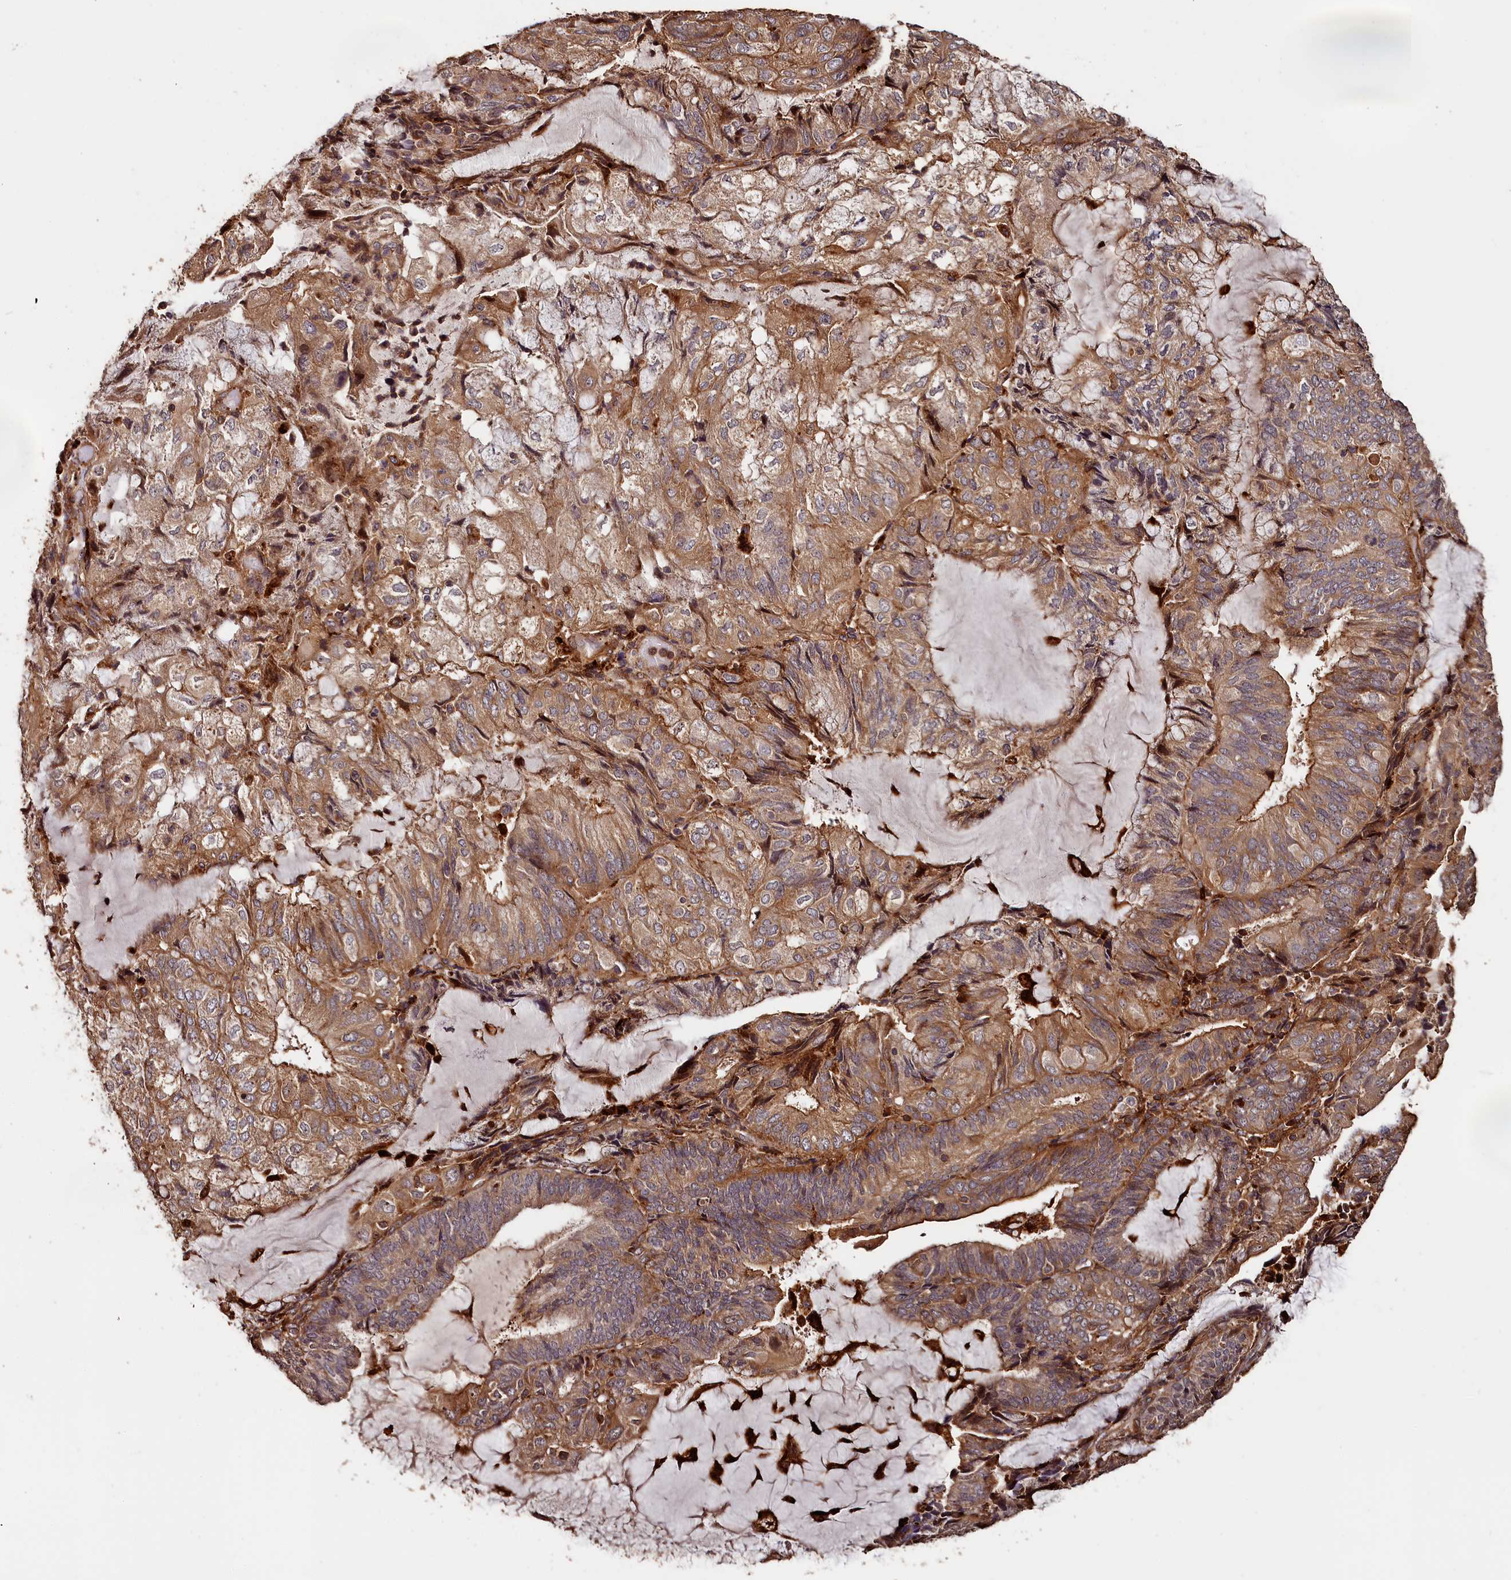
{"staining": {"intensity": "moderate", "quantity": ">75%", "location": "cytoplasmic/membranous"}, "tissue": "endometrial cancer", "cell_type": "Tumor cells", "image_type": "cancer", "snomed": [{"axis": "morphology", "description": "Adenocarcinoma, NOS"}, {"axis": "topography", "description": "Endometrium"}], "caption": "Immunohistochemical staining of endometrial adenocarcinoma demonstrates moderate cytoplasmic/membranous protein expression in approximately >75% of tumor cells. (DAB (3,3'-diaminobenzidine) IHC, brown staining for protein, blue staining for nuclei).", "gene": "MMP15", "patient": {"sex": "female", "age": 81}}